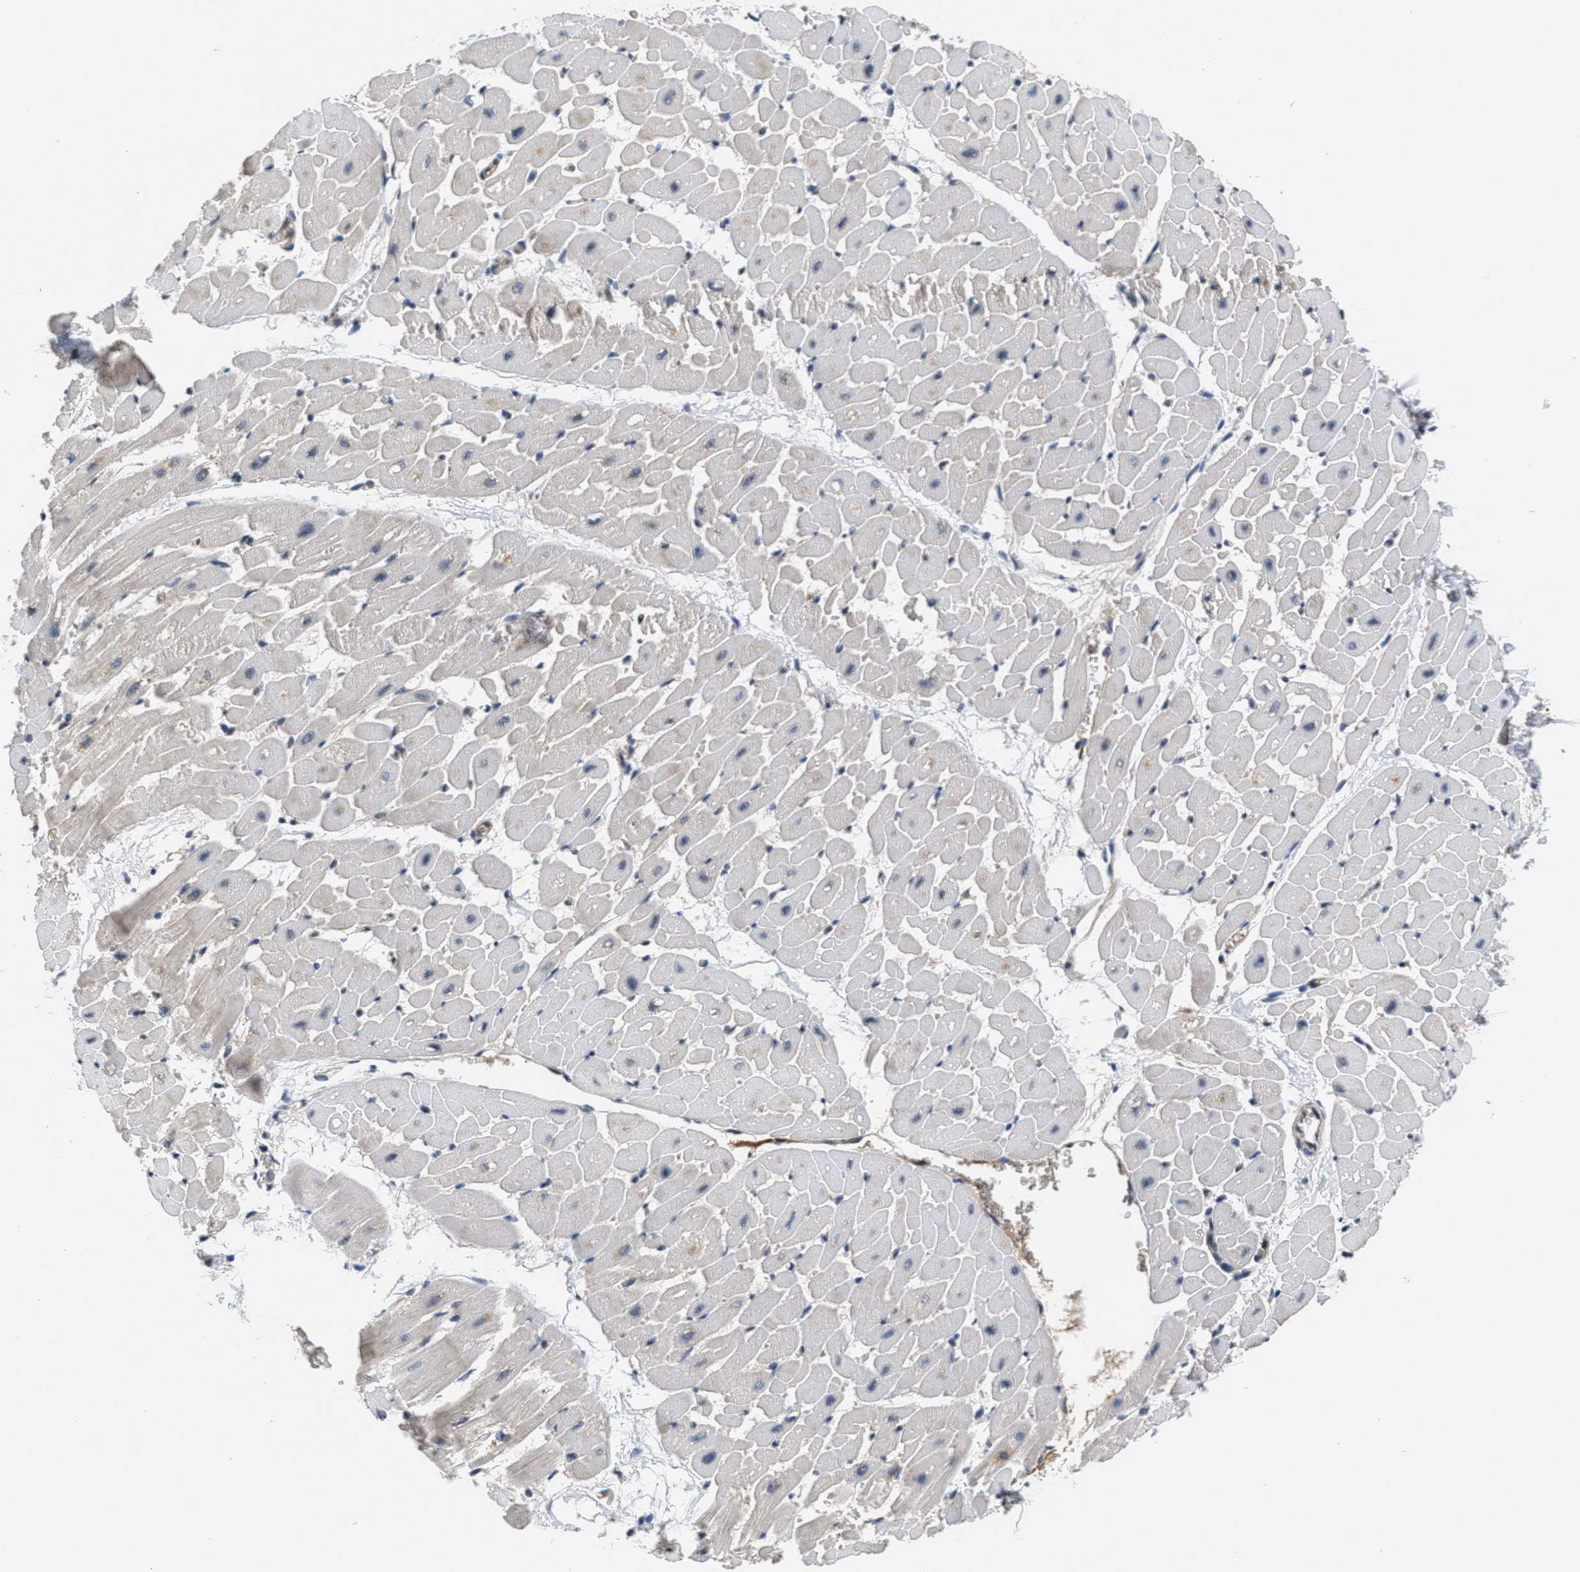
{"staining": {"intensity": "moderate", "quantity": "<25%", "location": "cytoplasmic/membranous"}, "tissue": "heart muscle", "cell_type": "Cardiomyocytes", "image_type": "normal", "snomed": [{"axis": "morphology", "description": "Normal tissue, NOS"}, {"axis": "topography", "description": "Heart"}], "caption": "Immunohistochemical staining of normal heart muscle demonstrates low levels of moderate cytoplasmic/membranous positivity in approximately <25% of cardiomyocytes.", "gene": "ANGPT1", "patient": {"sex": "male", "age": 45}}